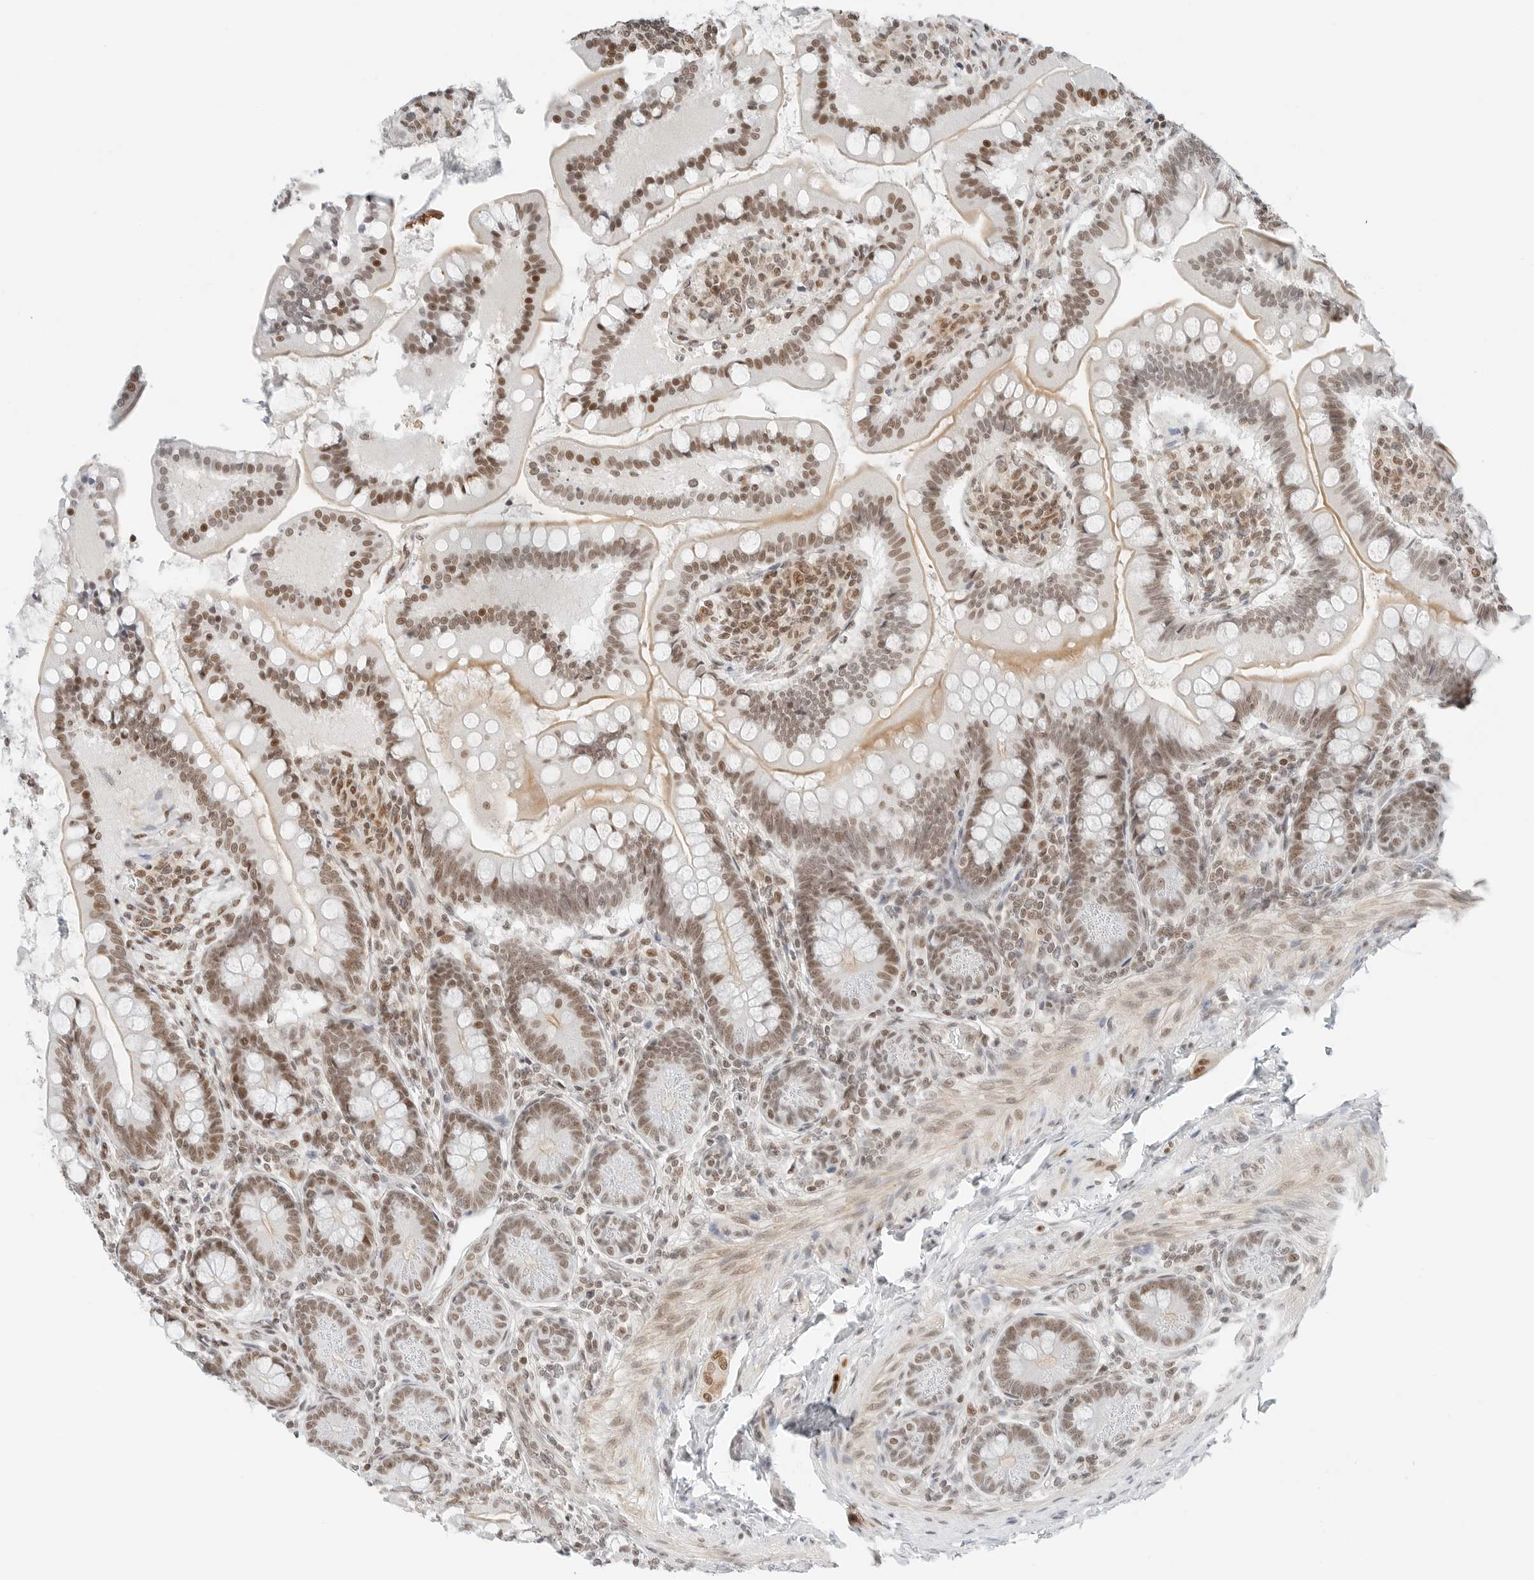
{"staining": {"intensity": "moderate", "quantity": "25%-75%", "location": "cytoplasmic/membranous,nuclear"}, "tissue": "small intestine", "cell_type": "Glandular cells", "image_type": "normal", "snomed": [{"axis": "morphology", "description": "Normal tissue, NOS"}, {"axis": "topography", "description": "Small intestine"}], "caption": "Protein expression analysis of unremarkable human small intestine reveals moderate cytoplasmic/membranous,nuclear expression in approximately 25%-75% of glandular cells.", "gene": "CRTC2", "patient": {"sex": "male", "age": 7}}